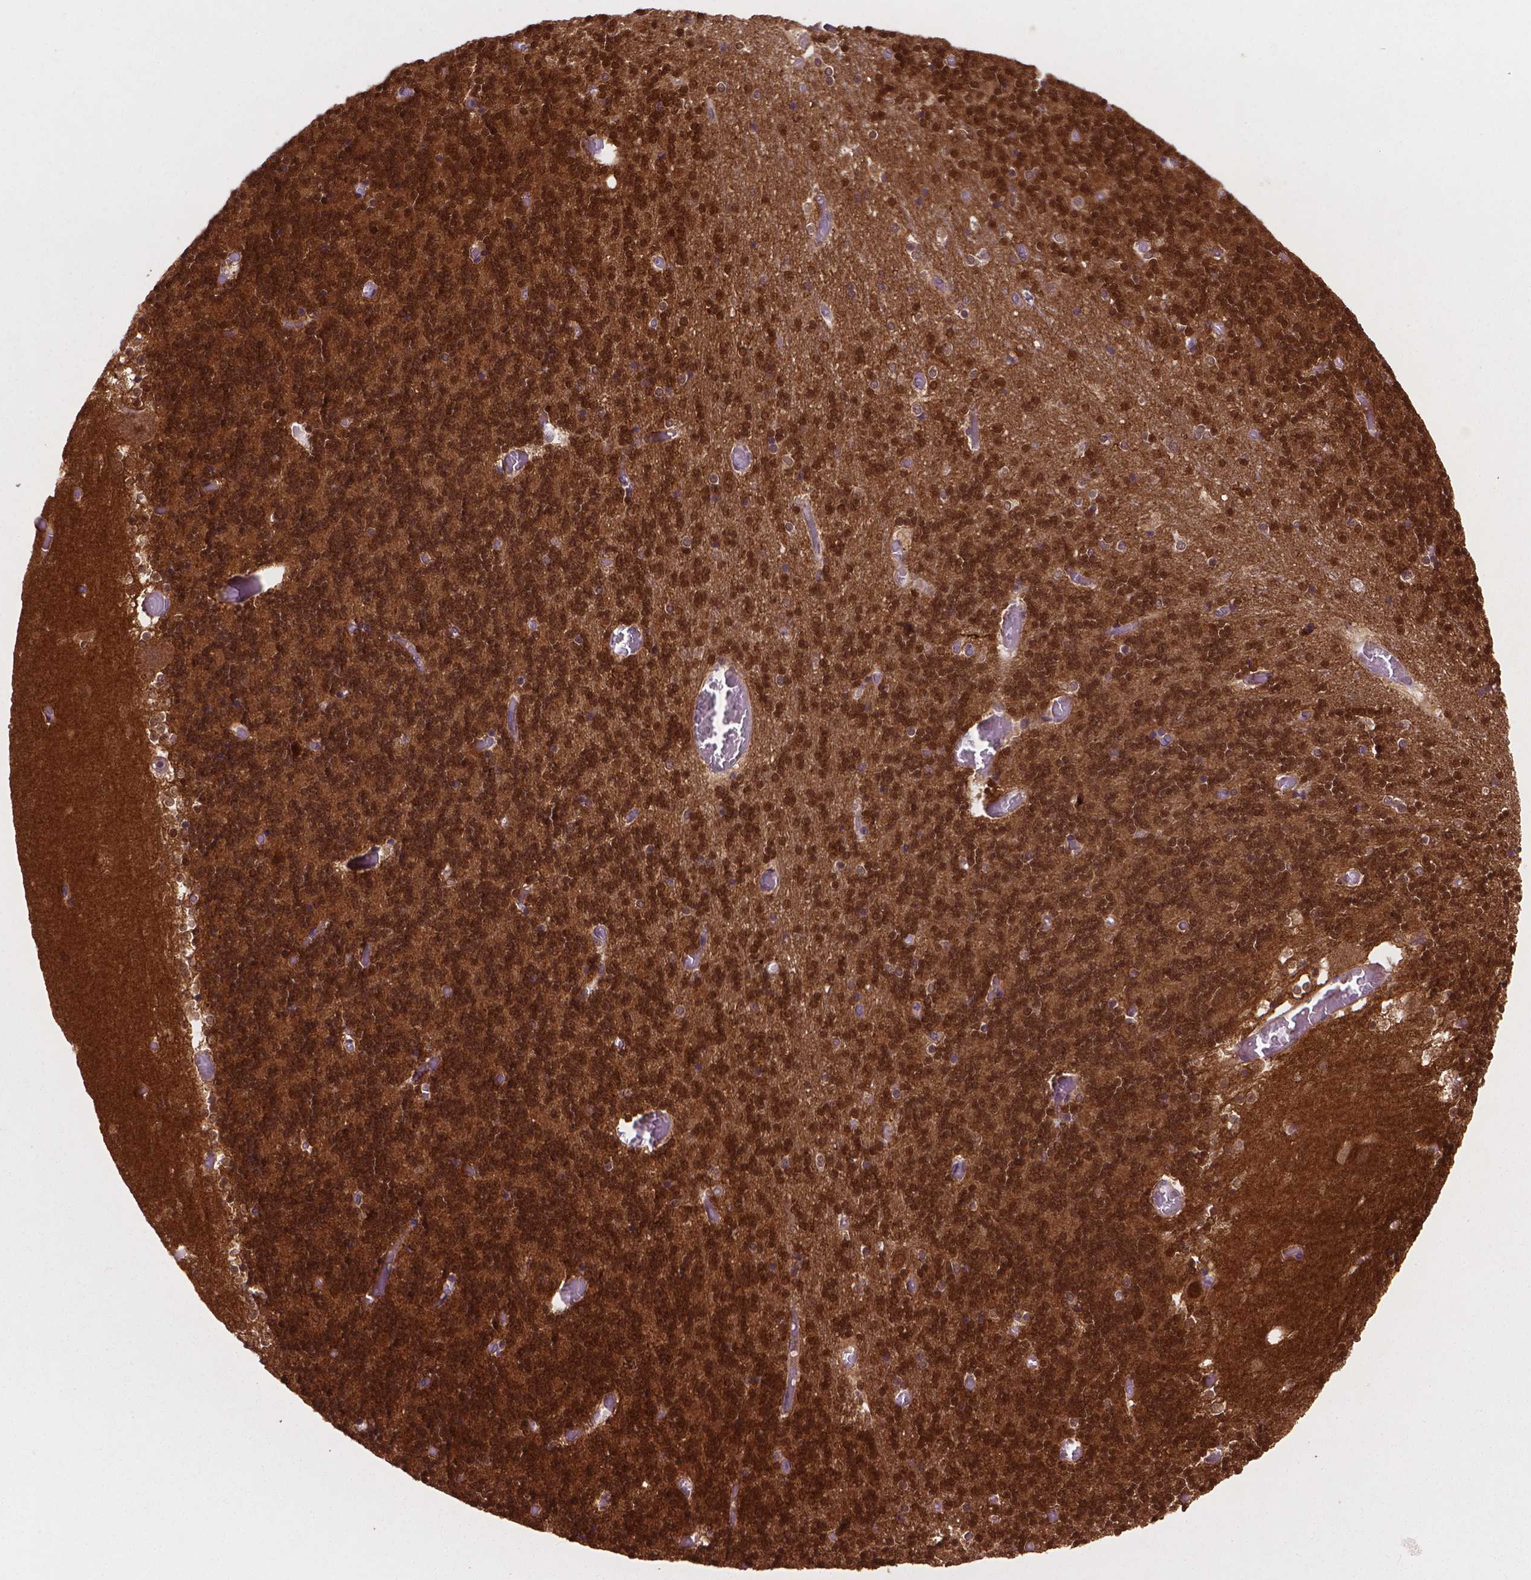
{"staining": {"intensity": "strong", "quantity": ">75%", "location": "nuclear"}, "tissue": "cerebellum", "cell_type": "Cells in granular layer", "image_type": "normal", "snomed": [{"axis": "morphology", "description": "Normal tissue, NOS"}, {"axis": "topography", "description": "Cerebellum"}], "caption": "Immunohistochemistry photomicrograph of normal human cerebellum stained for a protein (brown), which demonstrates high levels of strong nuclear staining in about >75% of cells in granular layer.", "gene": "ENO2", "patient": {"sex": "female", "age": 28}}